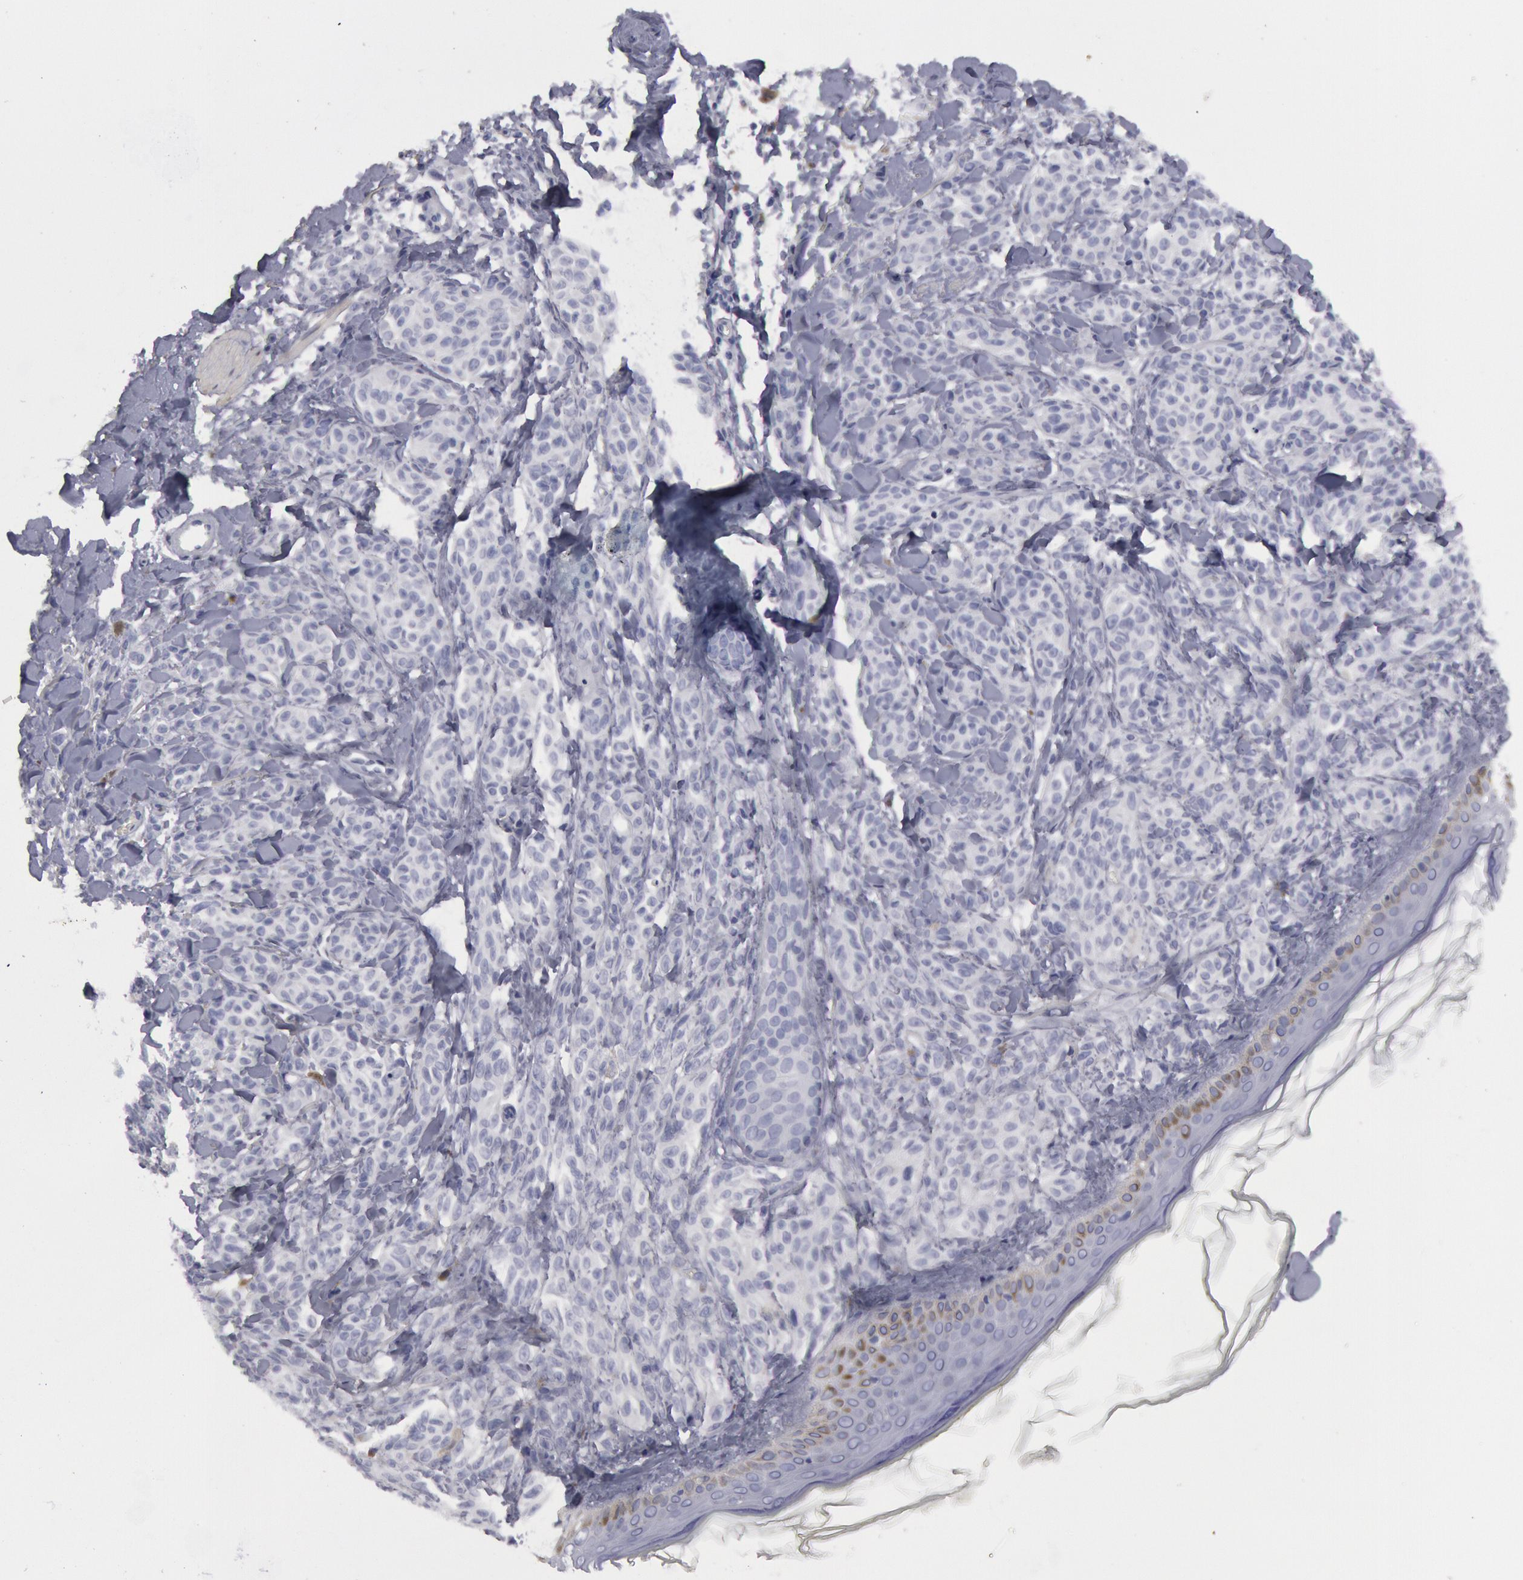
{"staining": {"intensity": "negative", "quantity": "none", "location": "none"}, "tissue": "melanoma", "cell_type": "Tumor cells", "image_type": "cancer", "snomed": [{"axis": "morphology", "description": "Malignant melanoma, NOS"}, {"axis": "topography", "description": "Skin"}], "caption": "IHC photomicrograph of neoplastic tissue: human malignant melanoma stained with DAB demonstrates no significant protein positivity in tumor cells.", "gene": "FHL1", "patient": {"sex": "female", "age": 73}}